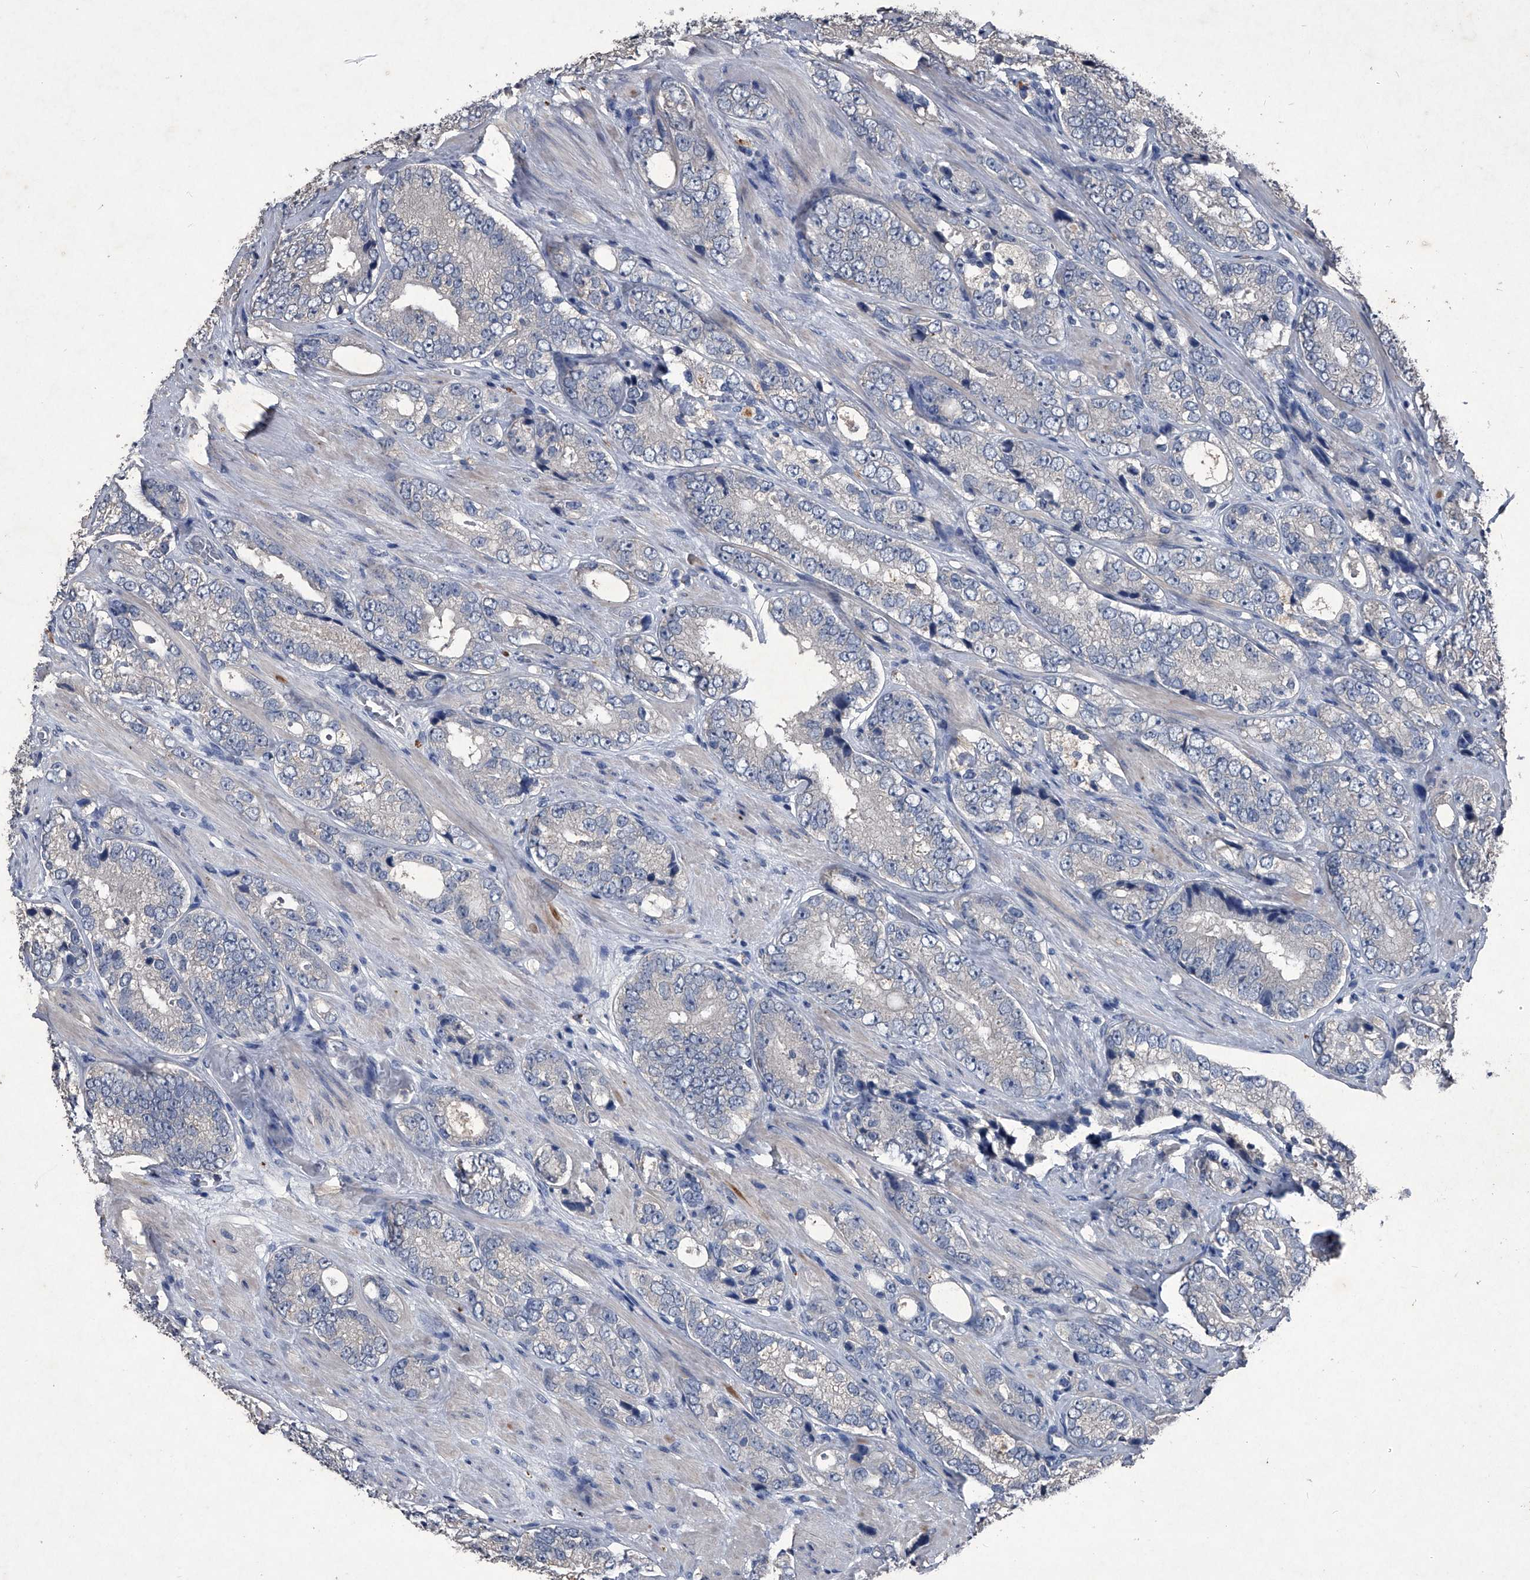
{"staining": {"intensity": "negative", "quantity": "none", "location": "none"}, "tissue": "prostate cancer", "cell_type": "Tumor cells", "image_type": "cancer", "snomed": [{"axis": "morphology", "description": "Adenocarcinoma, High grade"}, {"axis": "topography", "description": "Prostate"}], "caption": "DAB (3,3'-diaminobenzidine) immunohistochemical staining of human prostate cancer (high-grade adenocarcinoma) displays no significant expression in tumor cells. (DAB (3,3'-diaminobenzidine) immunohistochemistry with hematoxylin counter stain).", "gene": "MAPKAP1", "patient": {"sex": "male", "age": 56}}